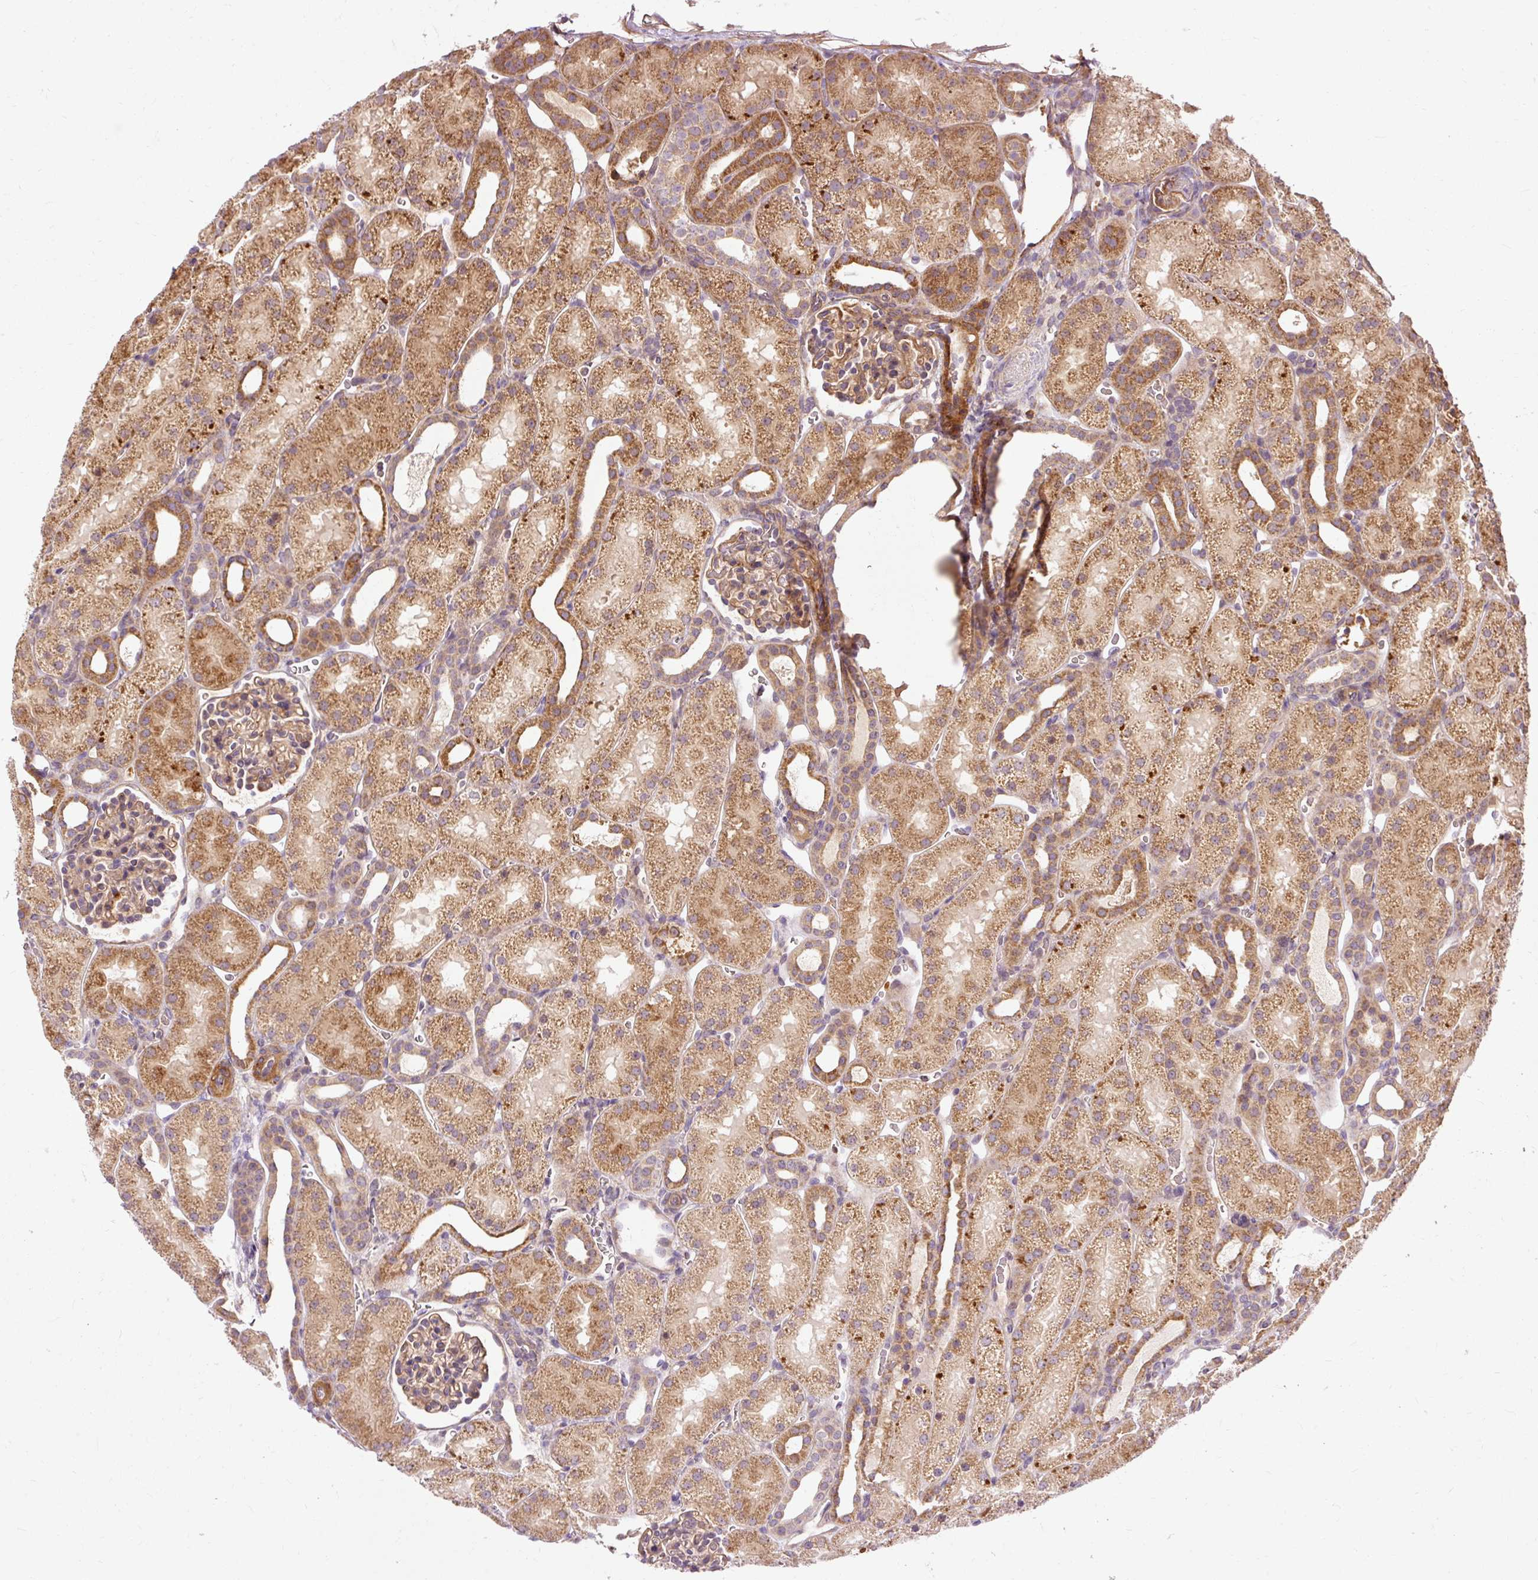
{"staining": {"intensity": "weak", "quantity": ">75%", "location": "cytoplasmic/membranous"}, "tissue": "kidney", "cell_type": "Cells in glomeruli", "image_type": "normal", "snomed": [{"axis": "morphology", "description": "Normal tissue, NOS"}, {"axis": "topography", "description": "Kidney"}], "caption": "A brown stain shows weak cytoplasmic/membranous expression of a protein in cells in glomeruli of normal kidney.", "gene": "RIPOR3", "patient": {"sex": "male", "age": 2}}